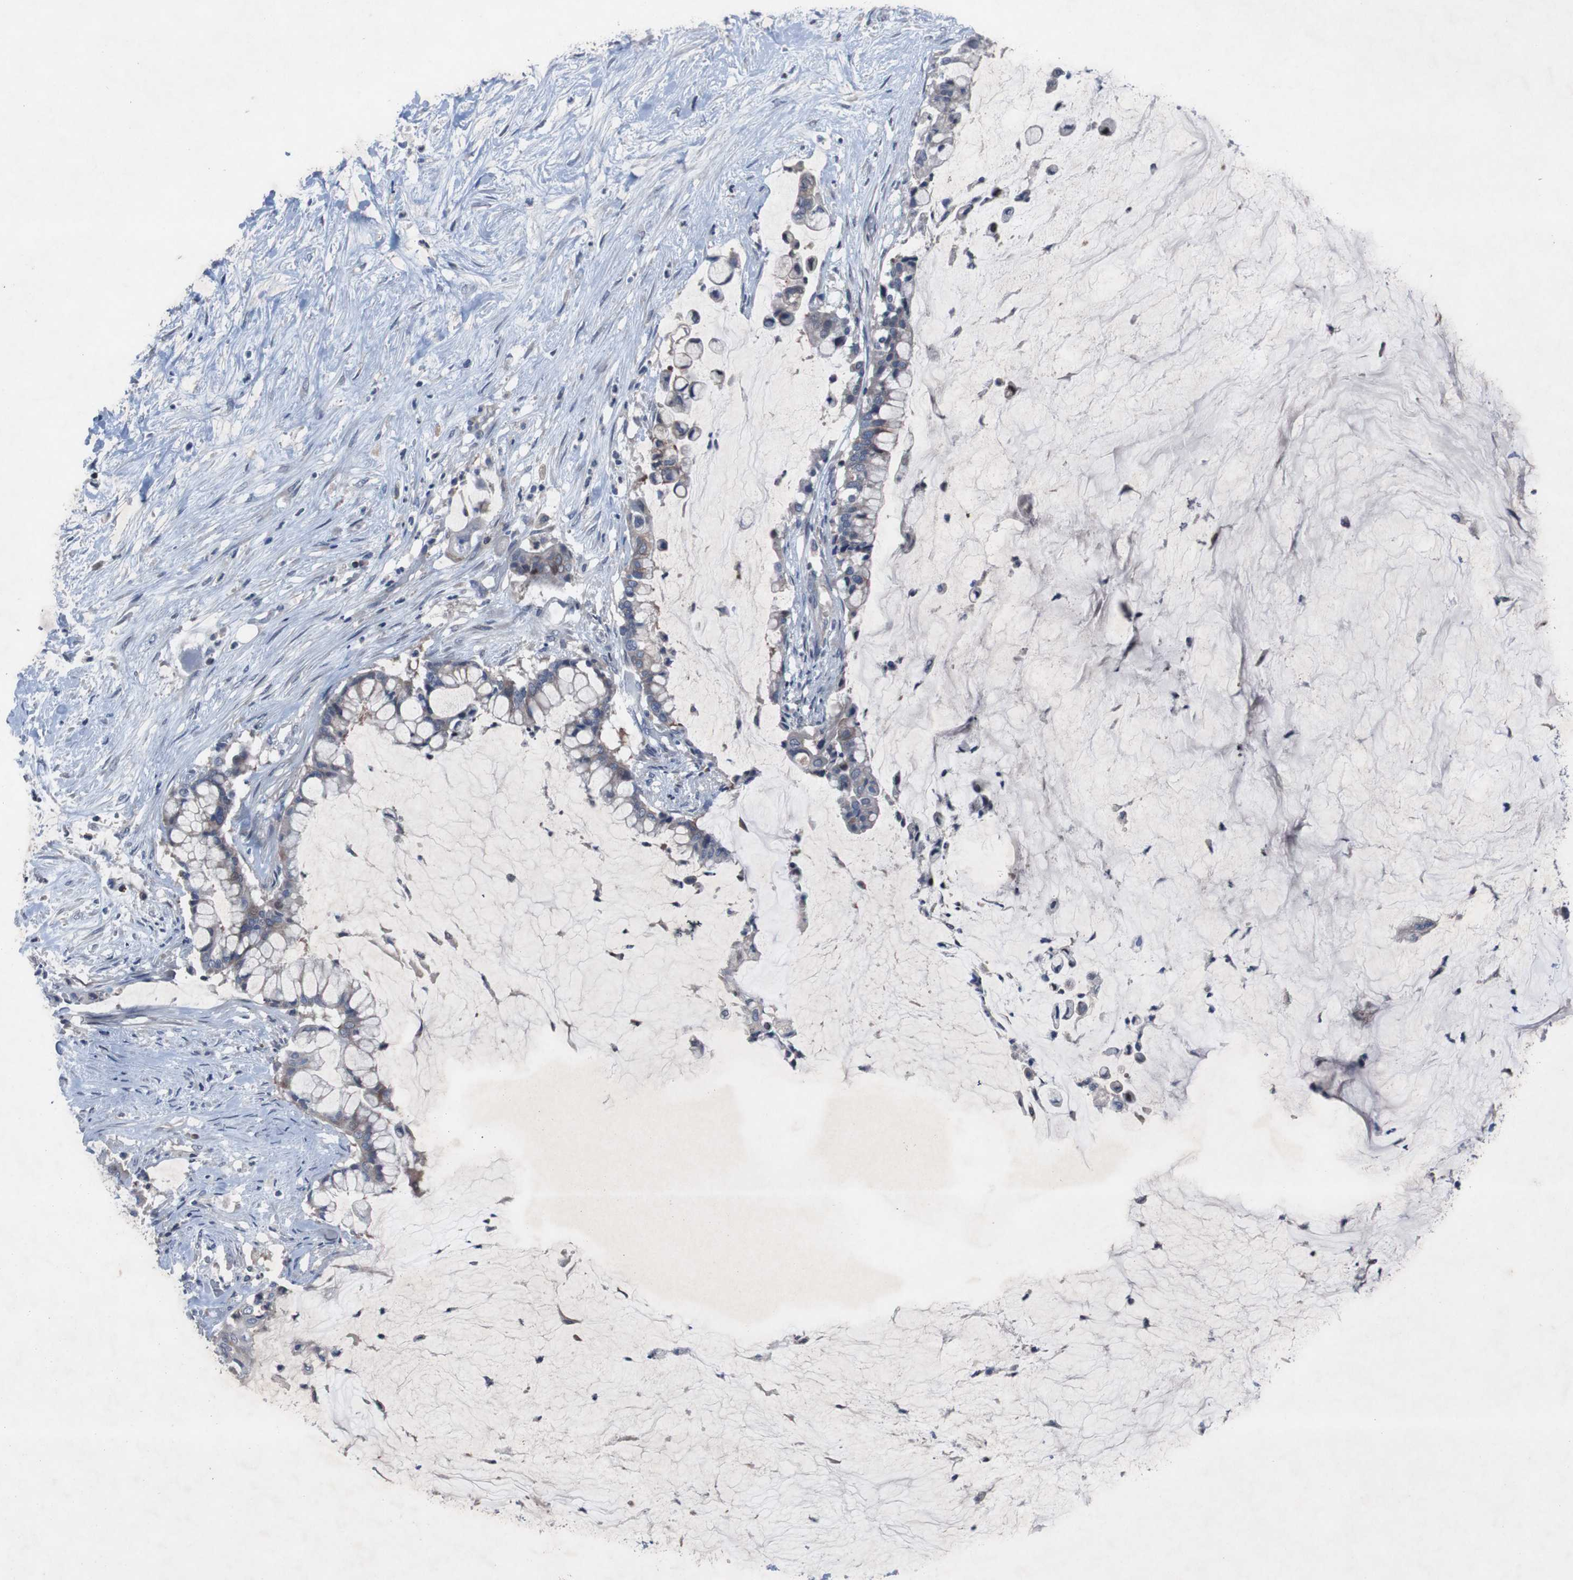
{"staining": {"intensity": "weak", "quantity": "<25%", "location": "cytoplasmic/membranous"}, "tissue": "pancreatic cancer", "cell_type": "Tumor cells", "image_type": "cancer", "snomed": [{"axis": "morphology", "description": "Adenocarcinoma, NOS"}, {"axis": "topography", "description": "Pancreas"}], "caption": "Protein analysis of pancreatic cancer shows no significant expression in tumor cells.", "gene": "MUTYH", "patient": {"sex": "male", "age": 41}}